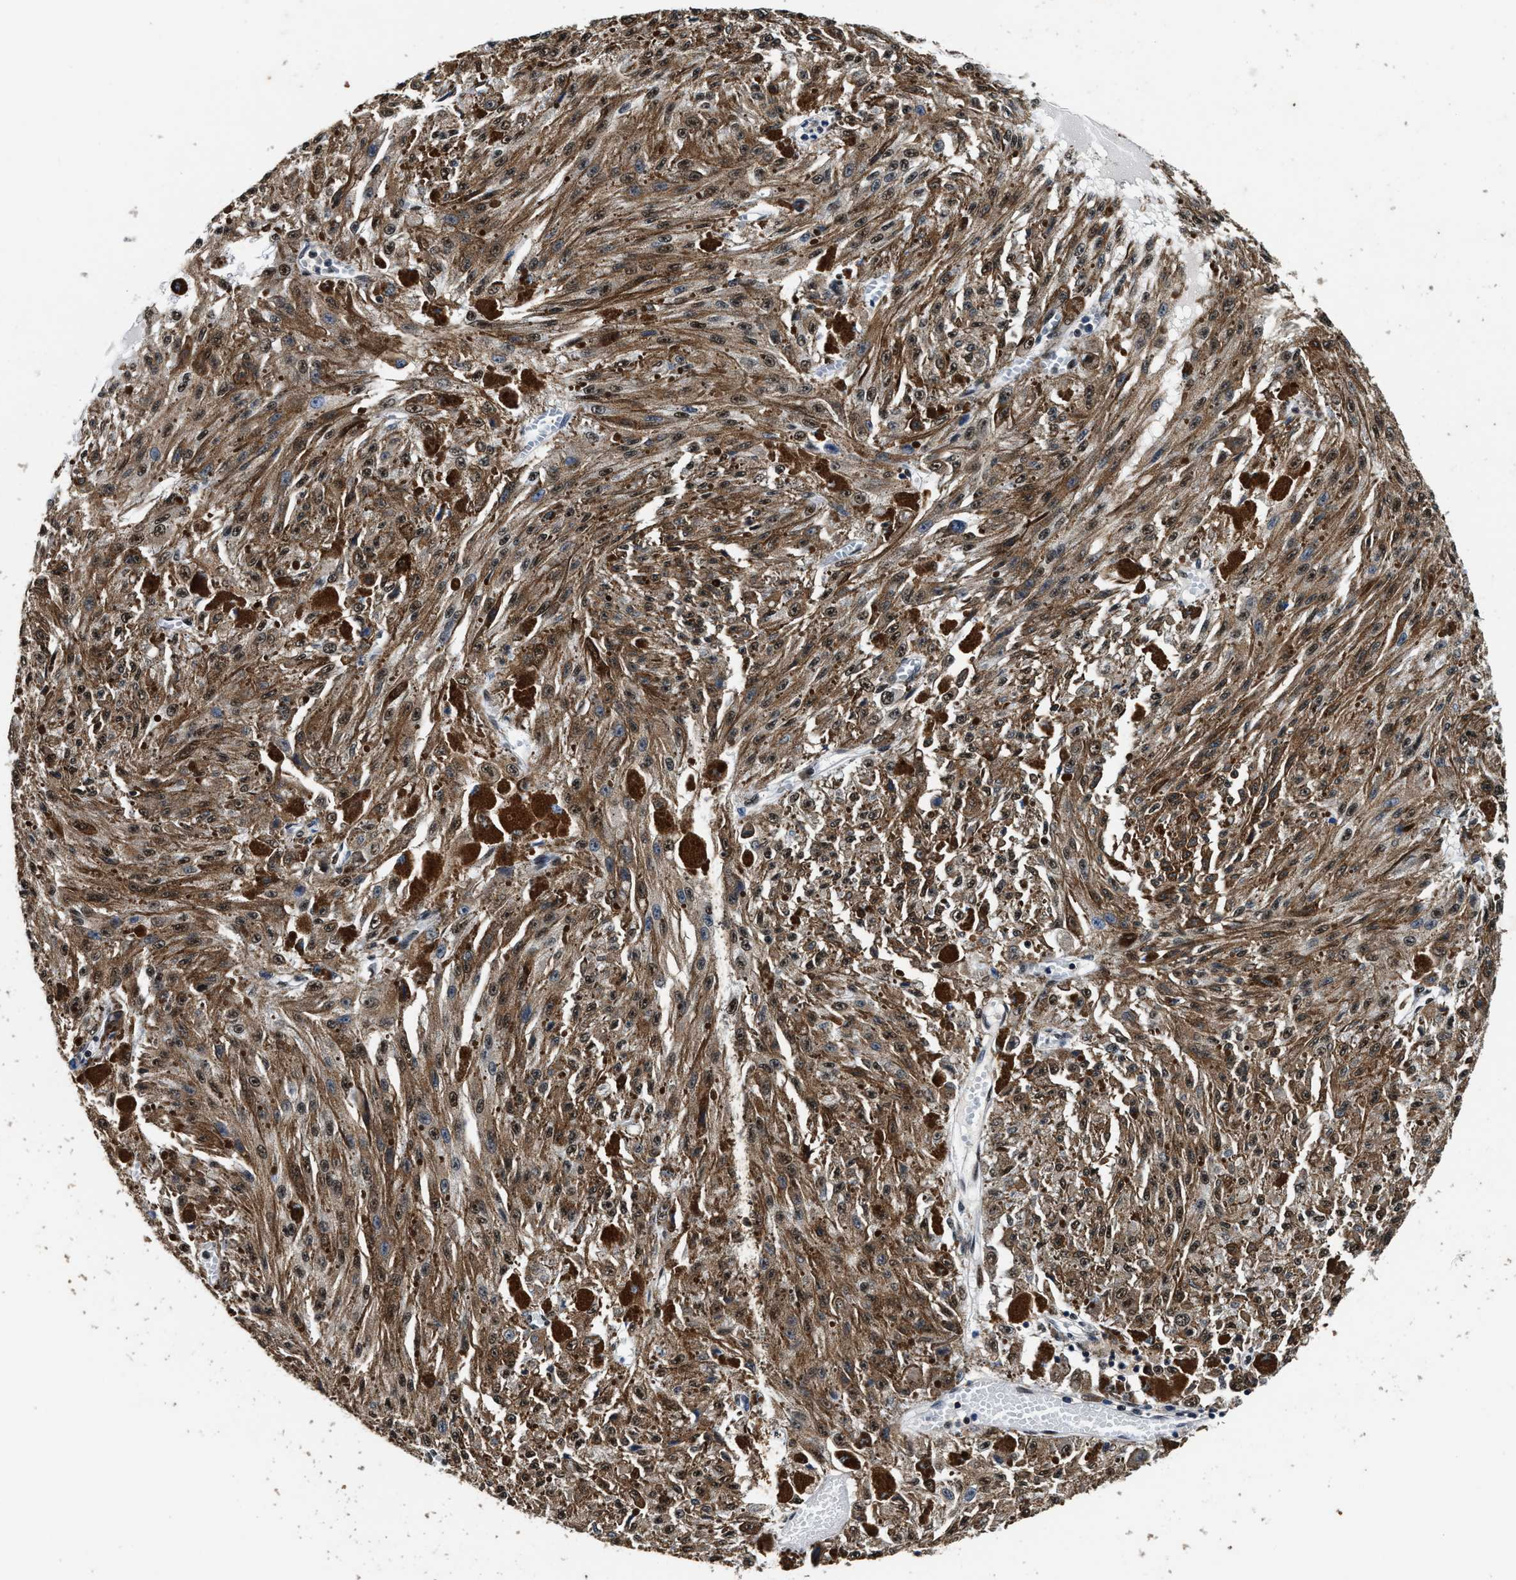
{"staining": {"intensity": "moderate", "quantity": ">75%", "location": "cytoplasmic/membranous,nuclear"}, "tissue": "melanoma", "cell_type": "Tumor cells", "image_type": "cancer", "snomed": [{"axis": "morphology", "description": "Malignant melanoma, NOS"}, {"axis": "topography", "description": "Other"}], "caption": "IHC (DAB (3,3'-diaminobenzidine)) staining of malignant melanoma displays moderate cytoplasmic/membranous and nuclear protein staining in about >75% of tumor cells. Immunohistochemistry stains the protein of interest in brown and the nuclei are stained blue.", "gene": "USP16", "patient": {"sex": "male", "age": 79}}